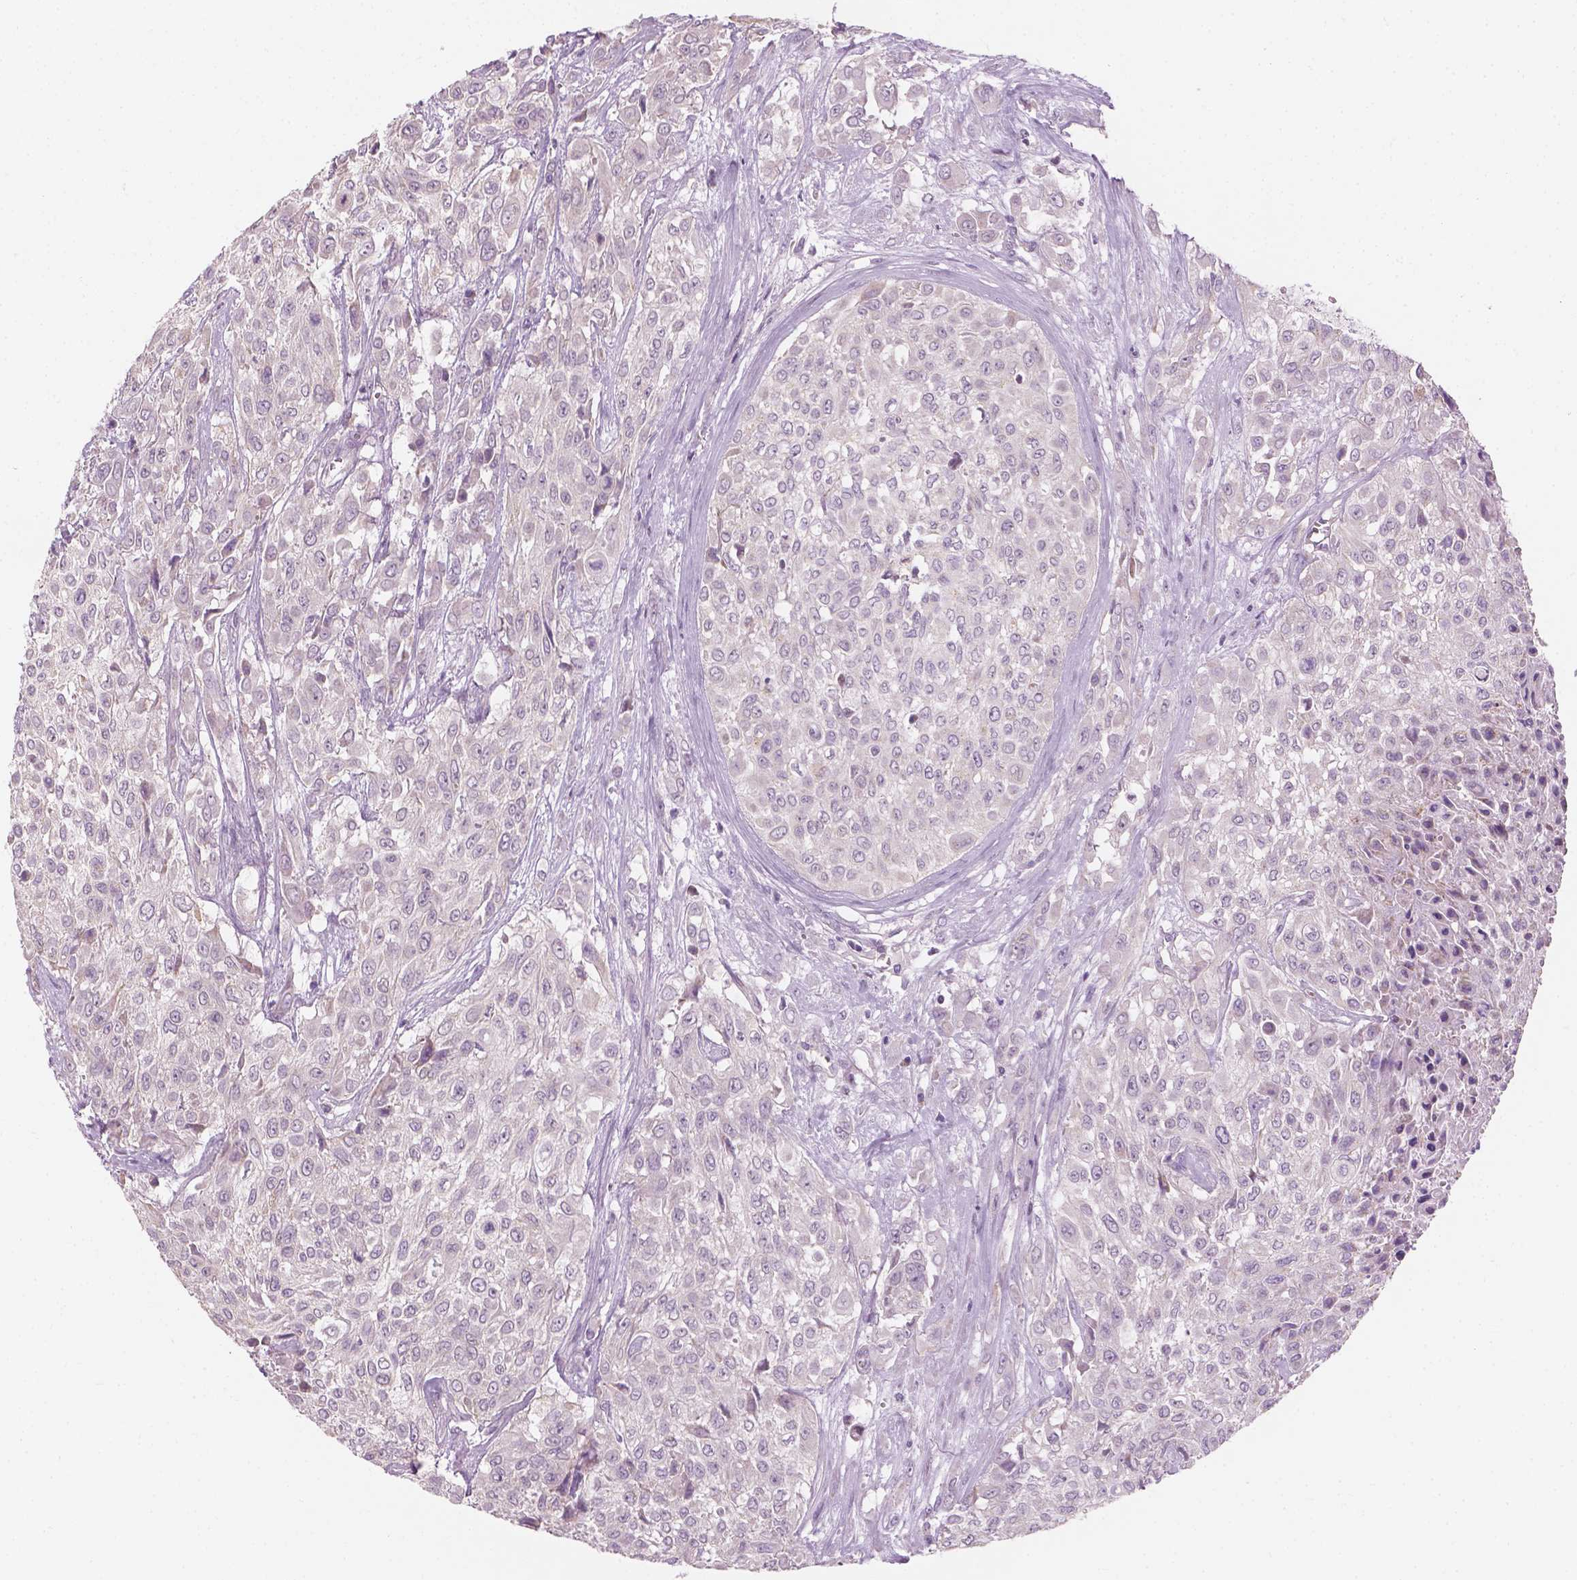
{"staining": {"intensity": "negative", "quantity": "none", "location": "none"}, "tissue": "urothelial cancer", "cell_type": "Tumor cells", "image_type": "cancer", "snomed": [{"axis": "morphology", "description": "Urothelial carcinoma, High grade"}, {"axis": "topography", "description": "Urinary bladder"}], "caption": "Tumor cells show no significant positivity in urothelial cancer. (DAB immunohistochemistry, high magnification).", "gene": "CFAP126", "patient": {"sex": "male", "age": 57}}